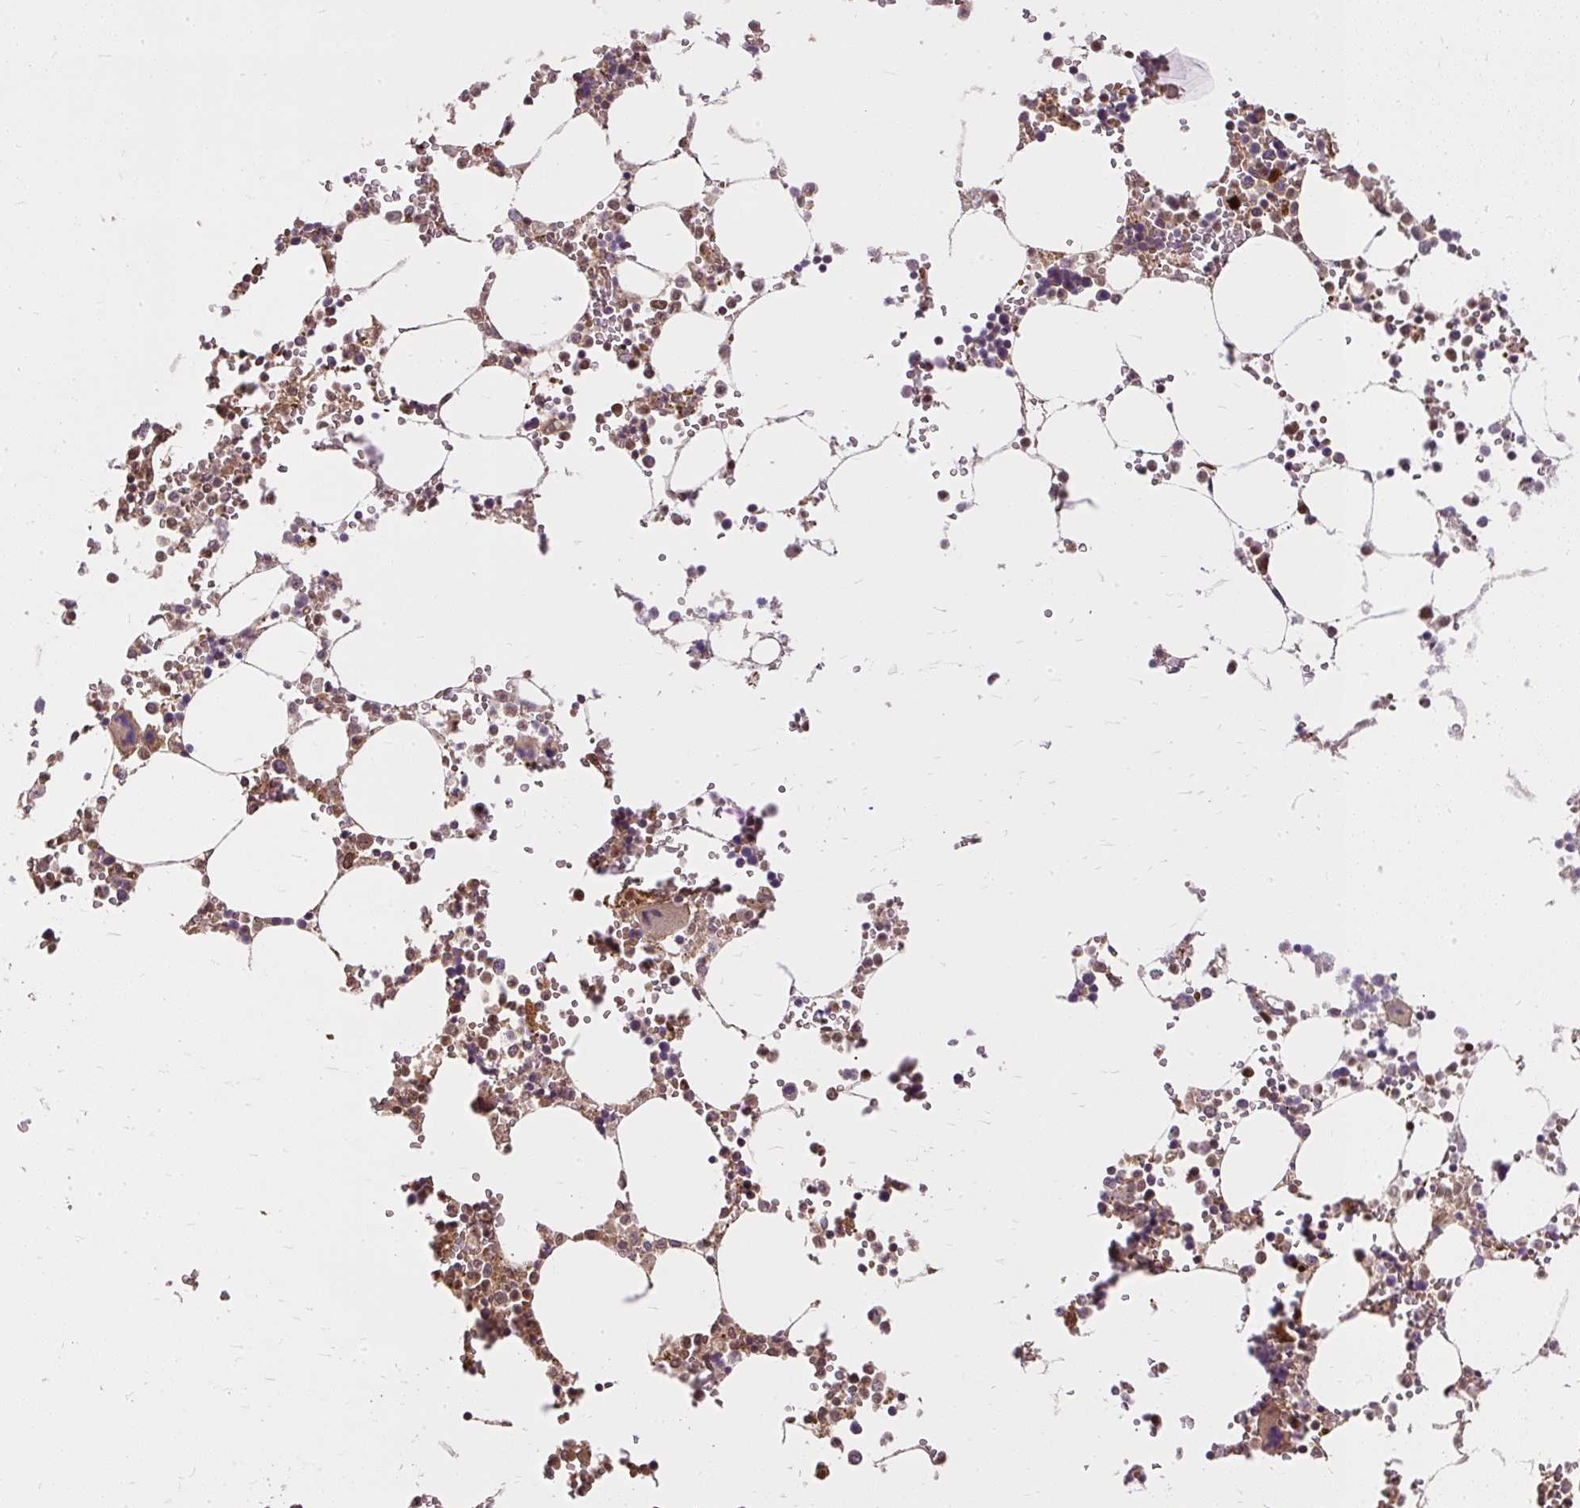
{"staining": {"intensity": "moderate", "quantity": "25%-75%", "location": "cytoplasmic/membranous"}, "tissue": "bone marrow", "cell_type": "Hematopoietic cells", "image_type": "normal", "snomed": [{"axis": "morphology", "description": "Normal tissue, NOS"}, {"axis": "topography", "description": "Bone marrow"}], "caption": "Immunohistochemical staining of benign human bone marrow reveals medium levels of moderate cytoplasmic/membranous expression in about 25%-75% of hematopoietic cells. Nuclei are stained in blue.", "gene": "AP5S1", "patient": {"sex": "male", "age": 64}}